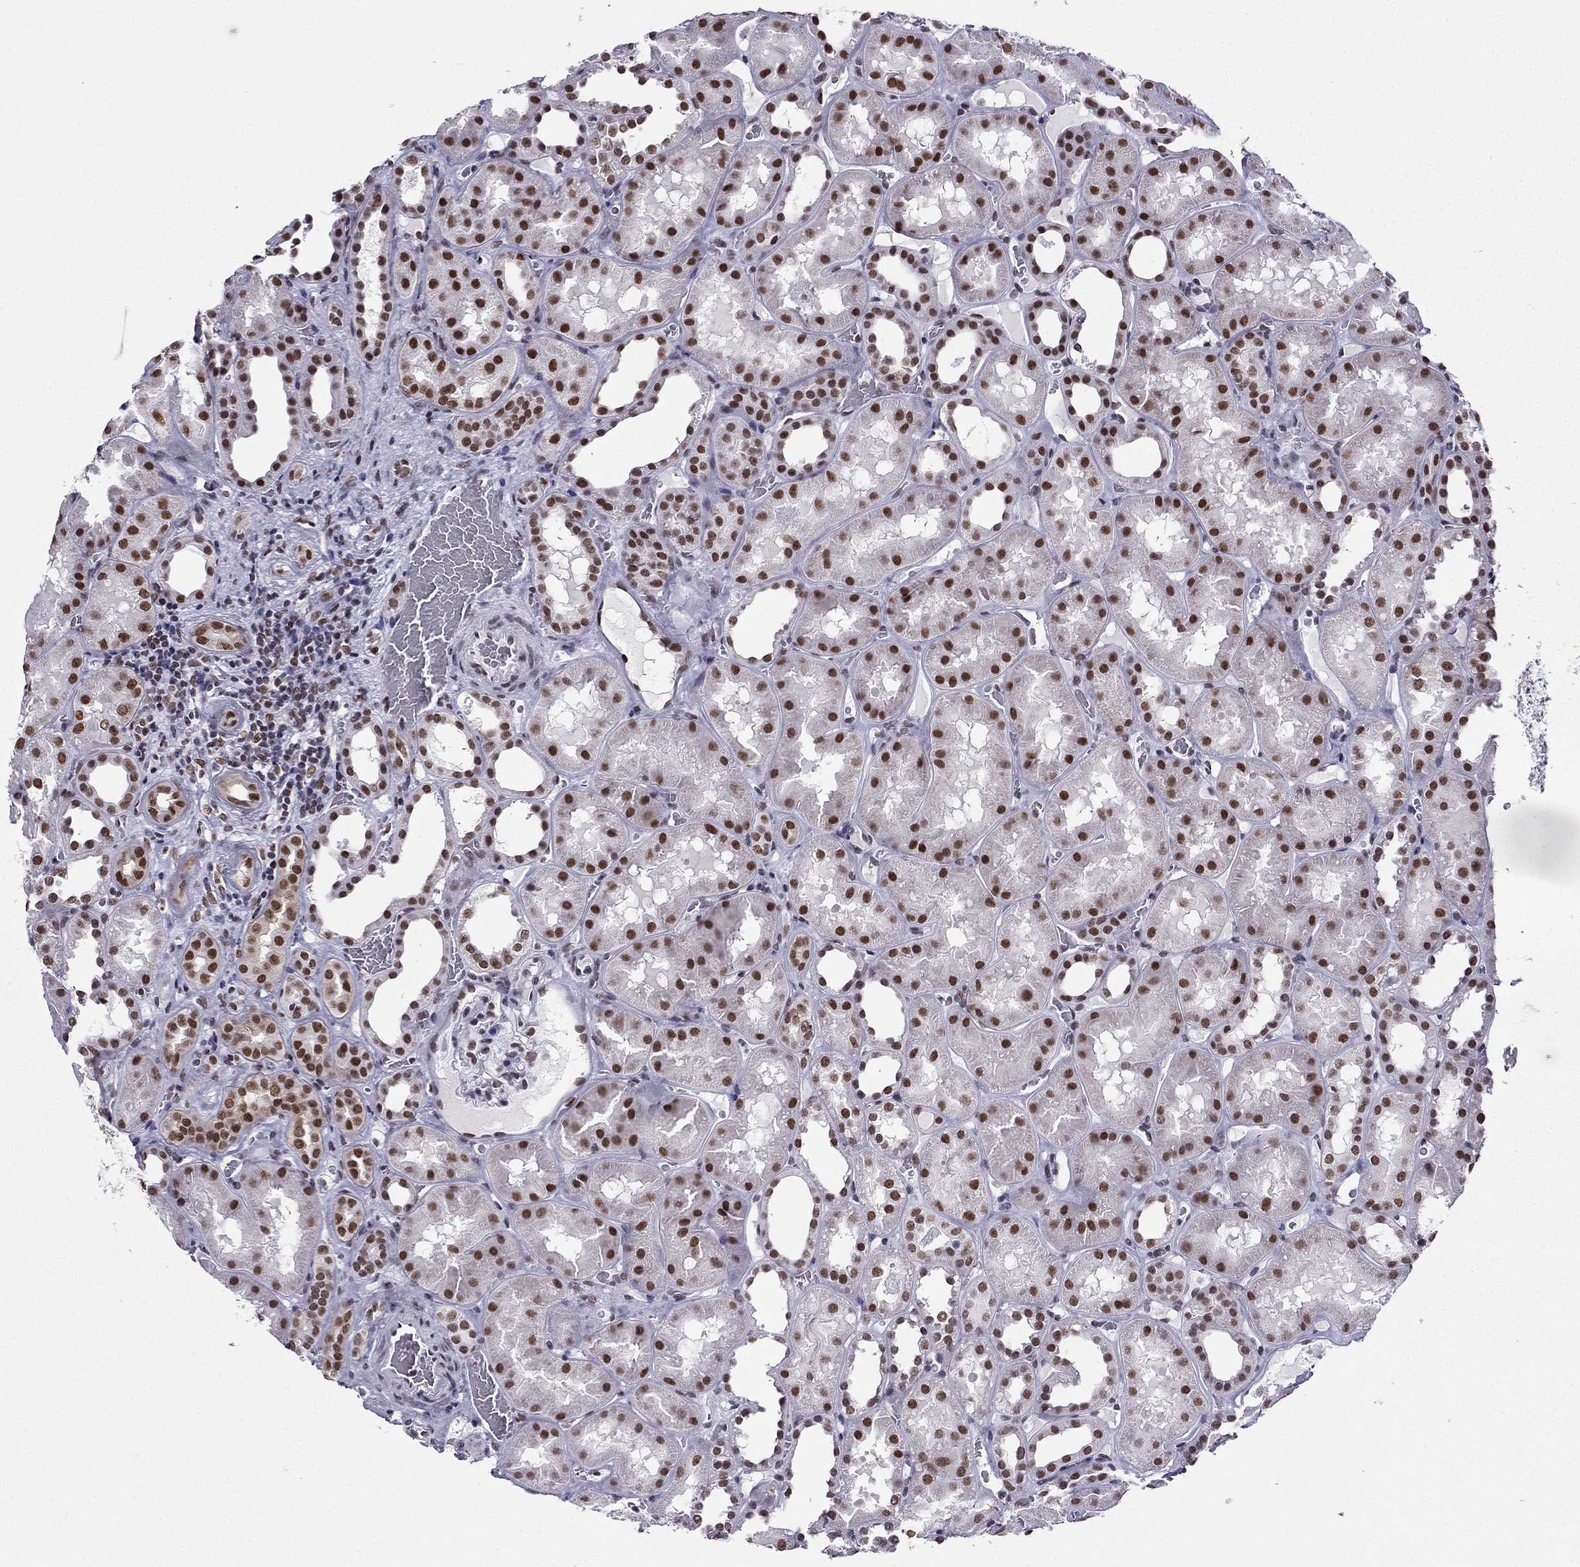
{"staining": {"intensity": "moderate", "quantity": "<25%", "location": "nuclear"}, "tissue": "kidney", "cell_type": "Cells in glomeruli", "image_type": "normal", "snomed": [{"axis": "morphology", "description": "Normal tissue, NOS"}, {"axis": "topography", "description": "Kidney"}], "caption": "Kidney was stained to show a protein in brown. There is low levels of moderate nuclear staining in about <25% of cells in glomeruli. (DAB = brown stain, brightfield microscopy at high magnification).", "gene": "ZNF420", "patient": {"sex": "female", "age": 41}}